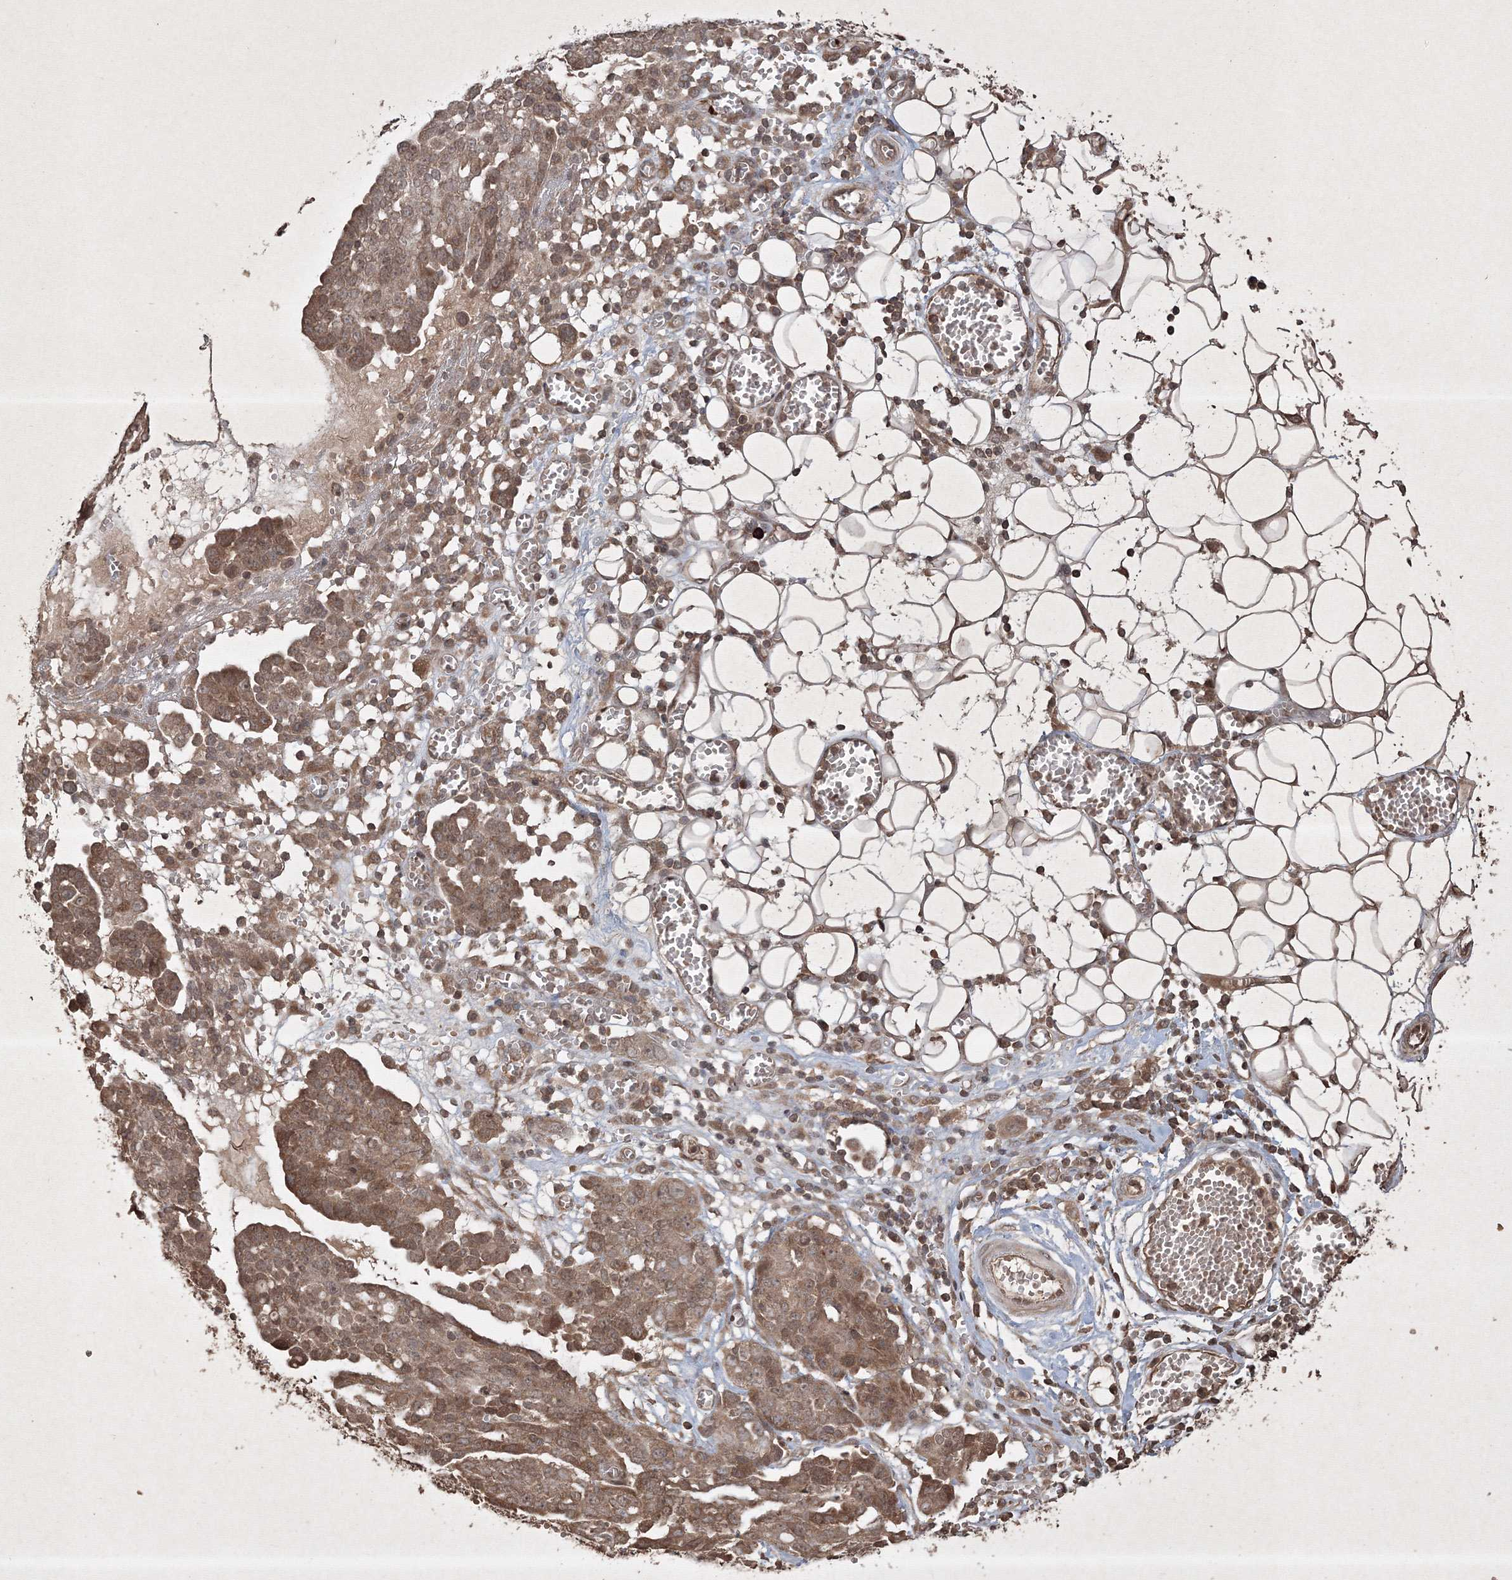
{"staining": {"intensity": "moderate", "quantity": ">75%", "location": "cytoplasmic/membranous,nuclear"}, "tissue": "ovarian cancer", "cell_type": "Tumor cells", "image_type": "cancer", "snomed": [{"axis": "morphology", "description": "Cystadenocarcinoma, serous, NOS"}, {"axis": "topography", "description": "Soft tissue"}, {"axis": "topography", "description": "Ovary"}], "caption": "Immunohistochemical staining of ovarian serous cystadenocarcinoma reveals medium levels of moderate cytoplasmic/membranous and nuclear staining in about >75% of tumor cells.", "gene": "PELI3", "patient": {"sex": "female", "age": 57}}